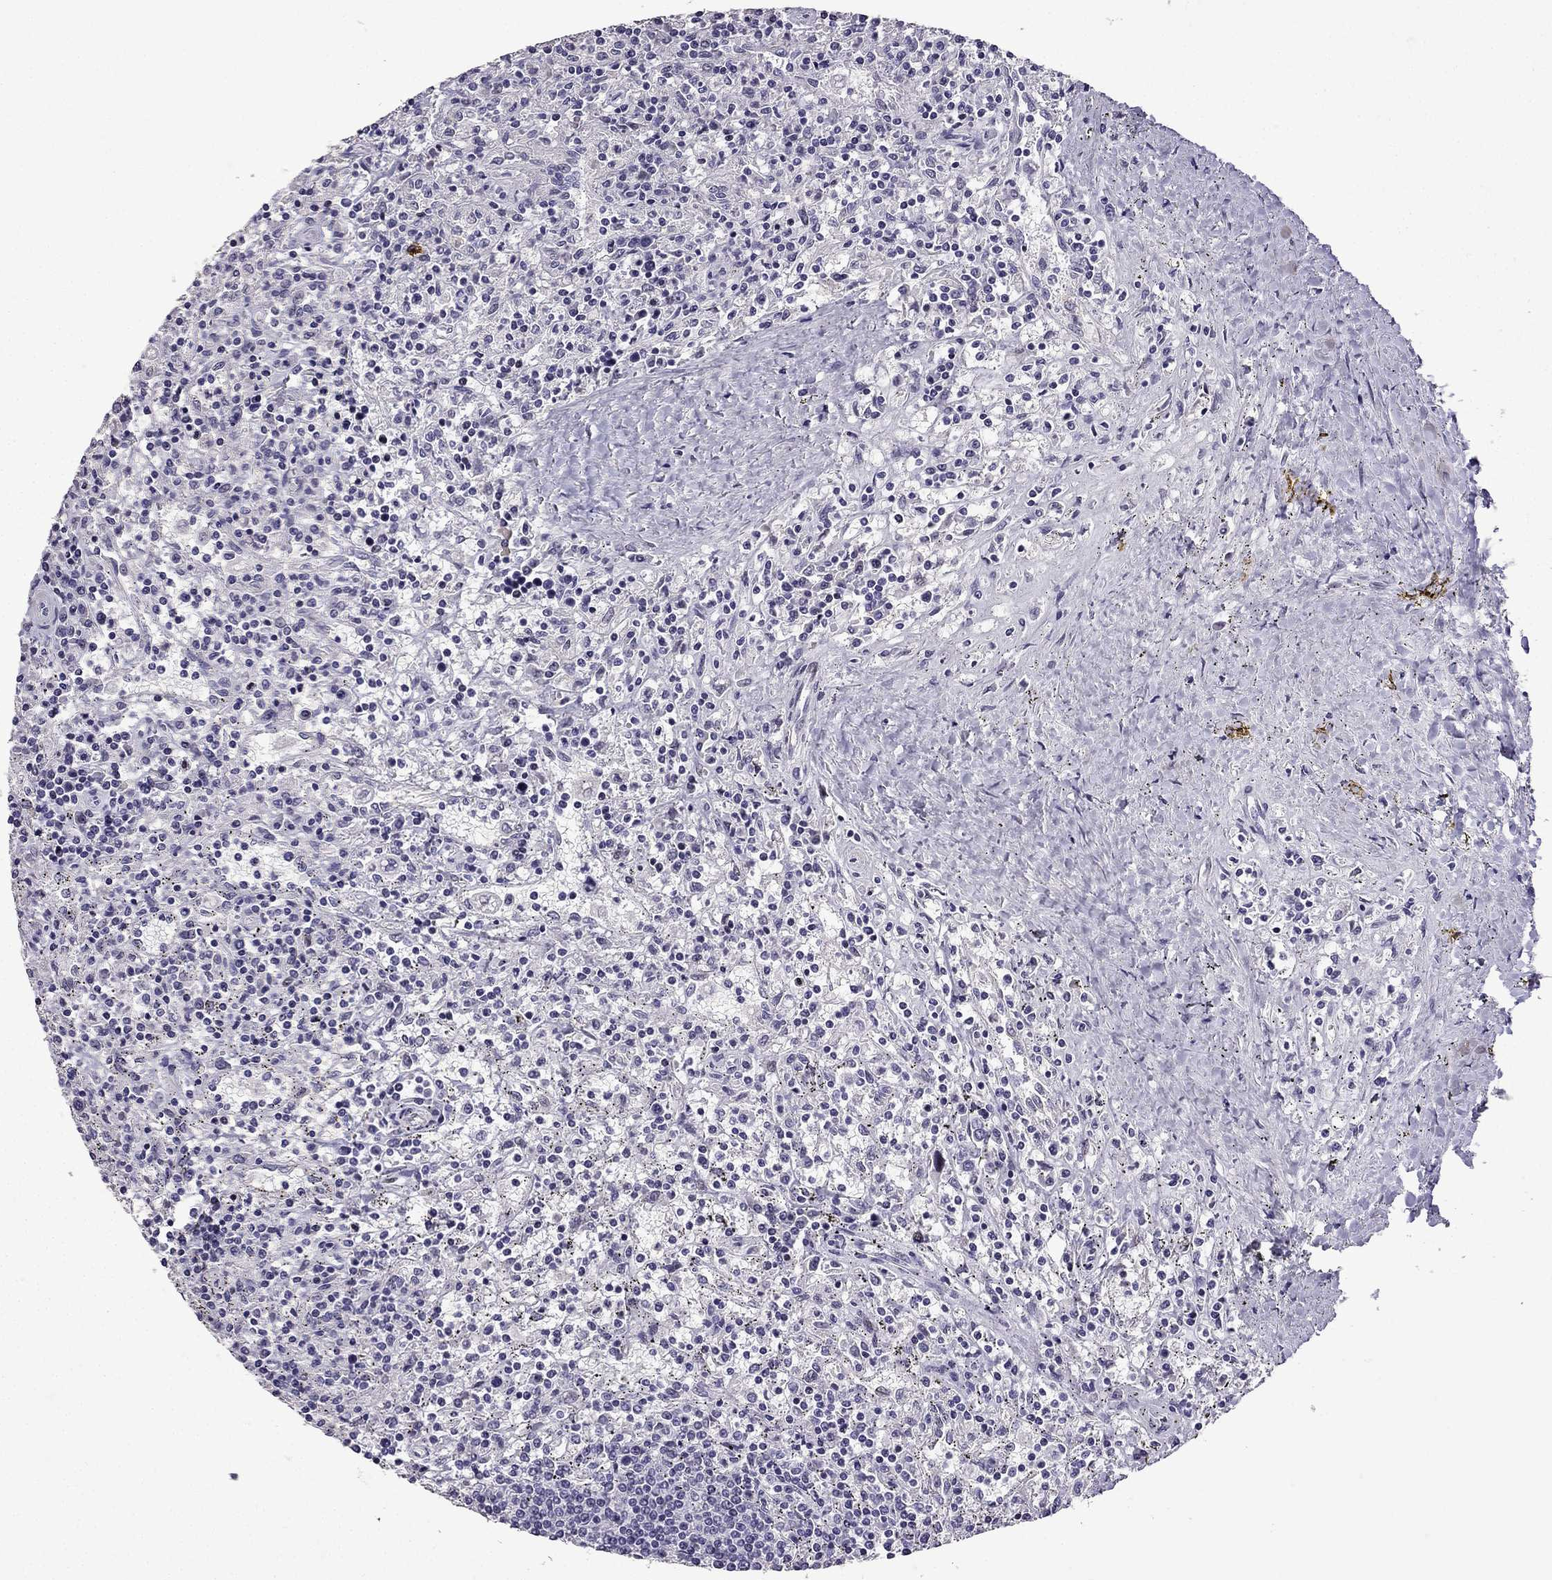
{"staining": {"intensity": "negative", "quantity": "none", "location": "none"}, "tissue": "lymphoma", "cell_type": "Tumor cells", "image_type": "cancer", "snomed": [{"axis": "morphology", "description": "Malignant lymphoma, non-Hodgkin's type, Low grade"}, {"axis": "topography", "description": "Spleen"}], "caption": "An immunohistochemistry (IHC) image of low-grade malignant lymphoma, non-Hodgkin's type is shown. There is no staining in tumor cells of low-grade malignant lymphoma, non-Hodgkin's type.", "gene": "TTN", "patient": {"sex": "male", "age": 62}}